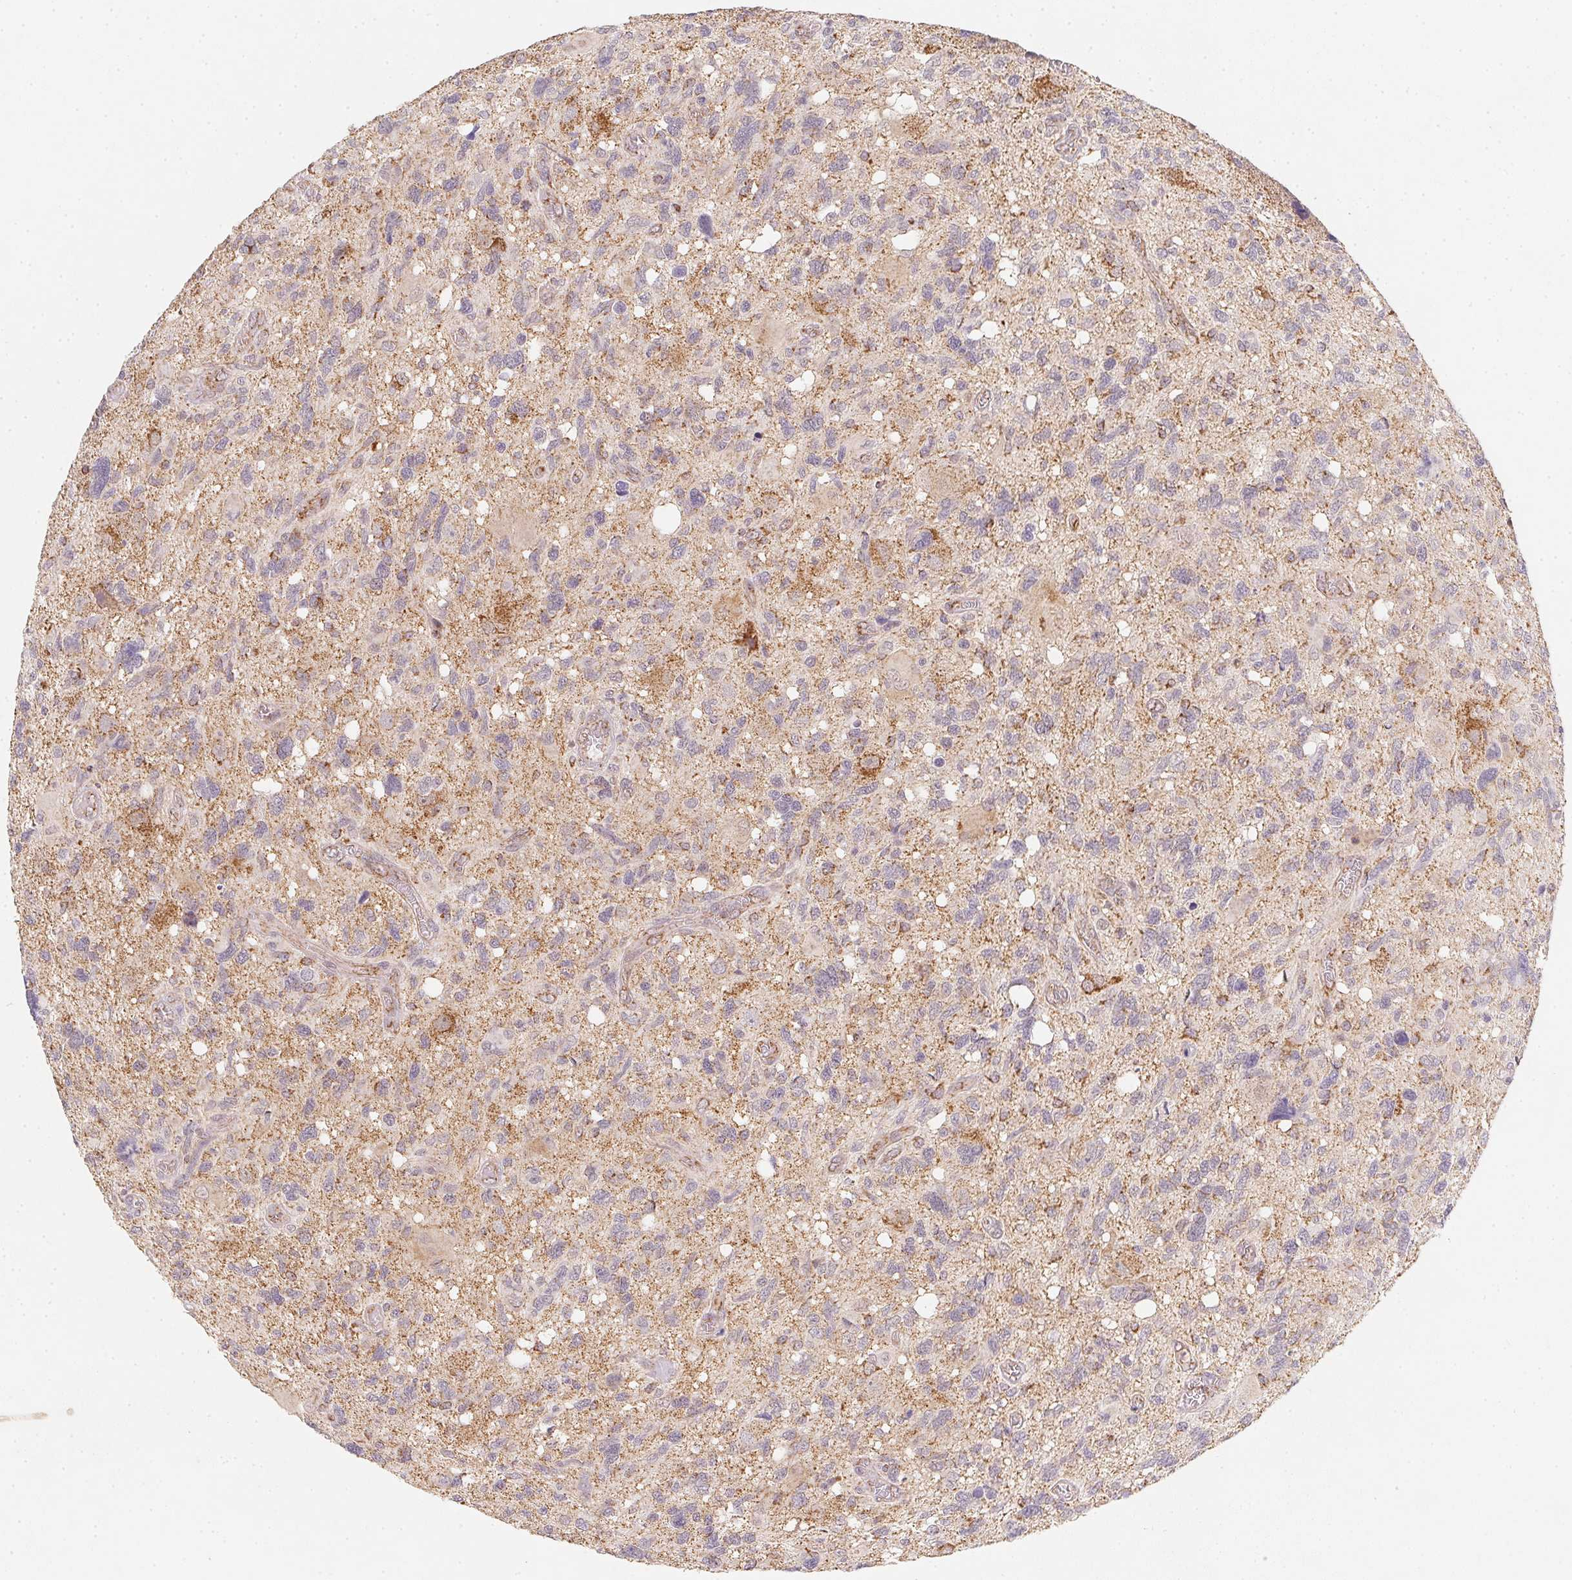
{"staining": {"intensity": "negative", "quantity": "none", "location": "none"}, "tissue": "glioma", "cell_type": "Tumor cells", "image_type": "cancer", "snomed": [{"axis": "morphology", "description": "Glioma, malignant, High grade"}, {"axis": "topography", "description": "Brain"}], "caption": "Tumor cells are negative for protein expression in human glioma.", "gene": "NDUFS6", "patient": {"sex": "male", "age": 49}}